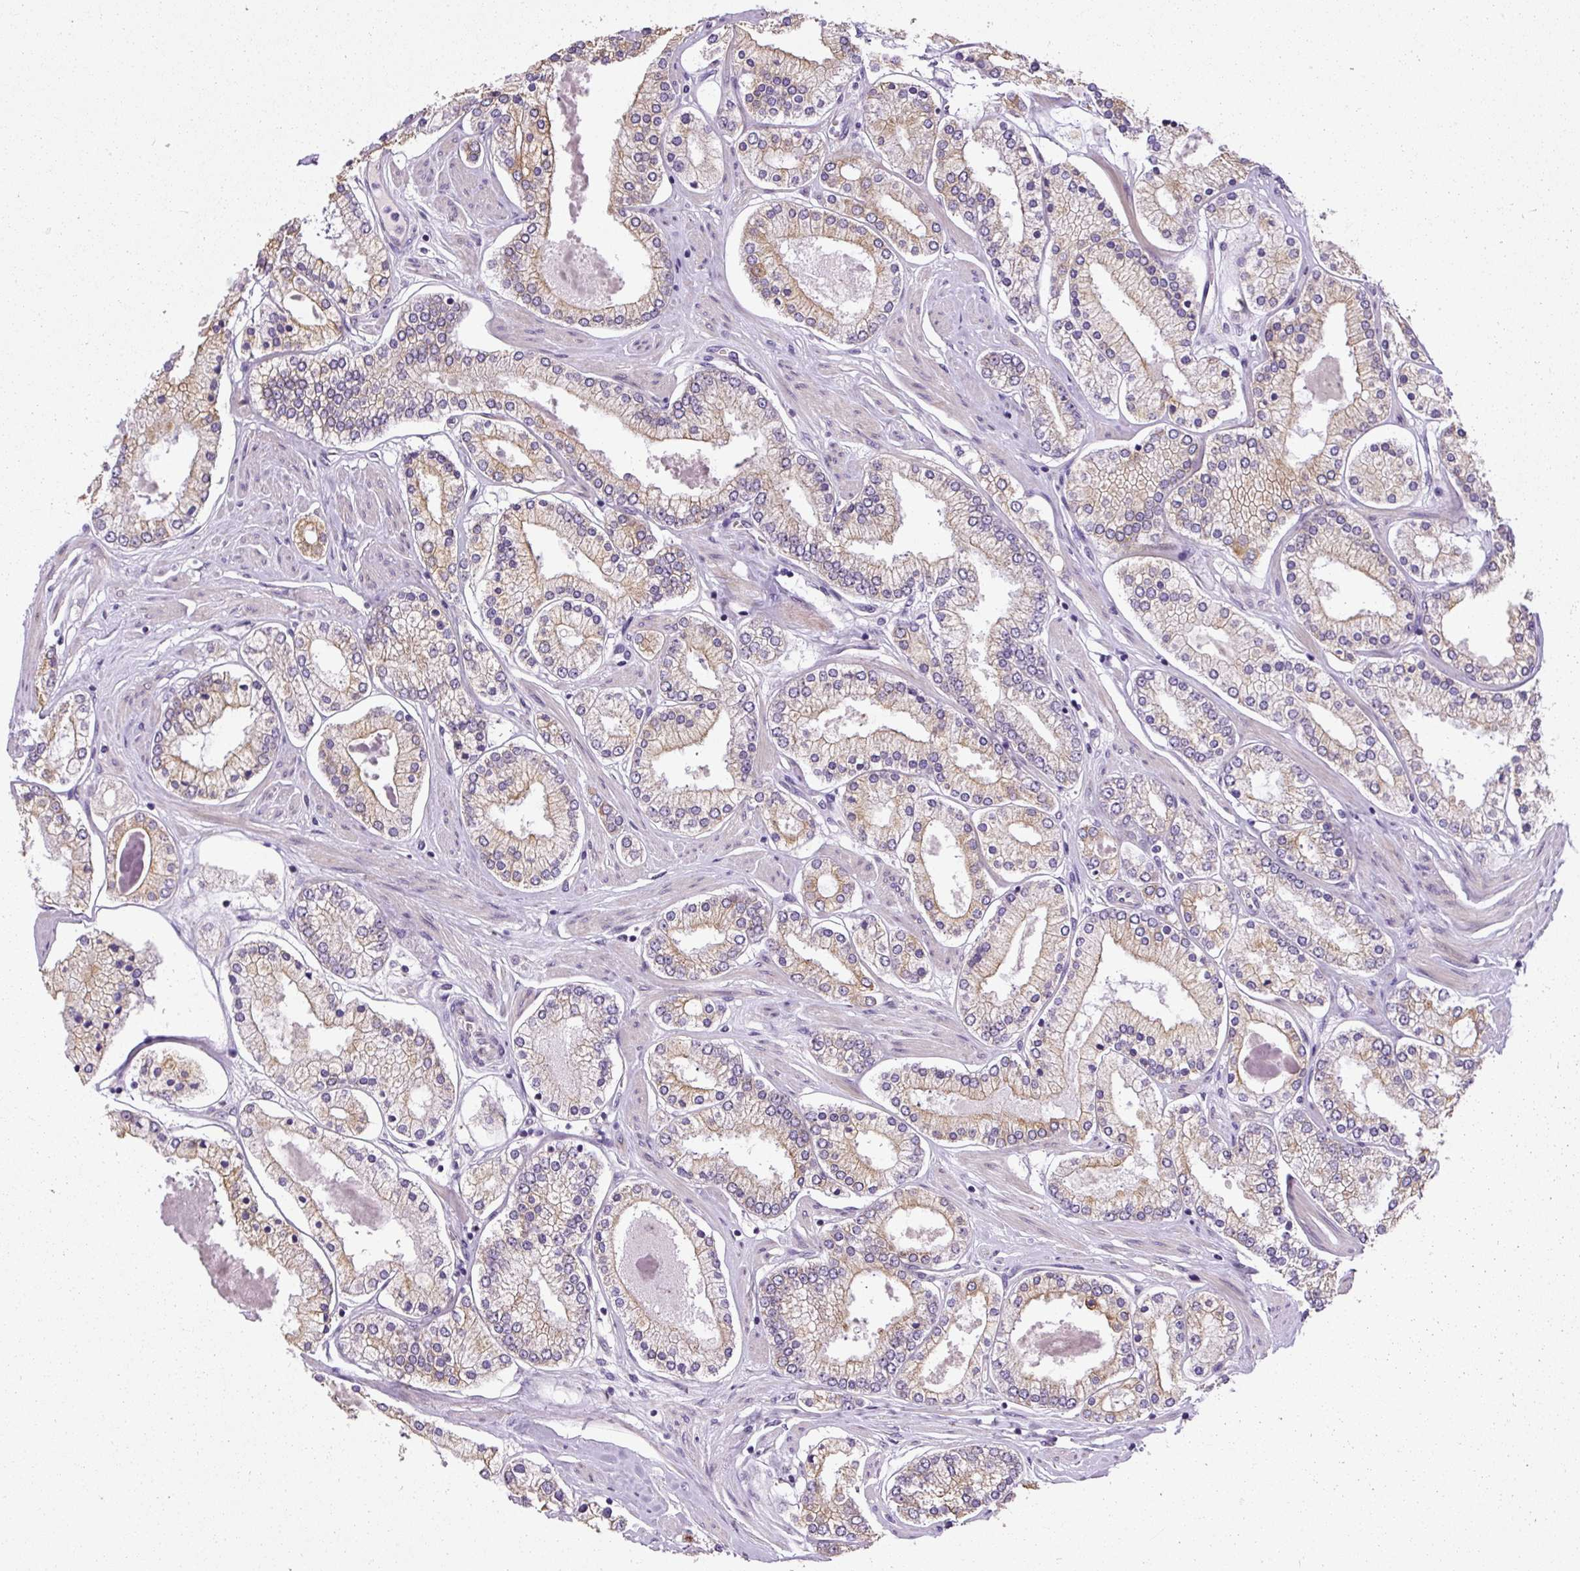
{"staining": {"intensity": "weak", "quantity": "25%-75%", "location": "cytoplasmic/membranous"}, "tissue": "prostate cancer", "cell_type": "Tumor cells", "image_type": "cancer", "snomed": [{"axis": "morphology", "description": "Adenocarcinoma, Low grade"}, {"axis": "topography", "description": "Prostate"}], "caption": "Adenocarcinoma (low-grade) (prostate) stained with a protein marker displays weak staining in tumor cells.", "gene": "FAM149A", "patient": {"sex": "male", "age": 42}}